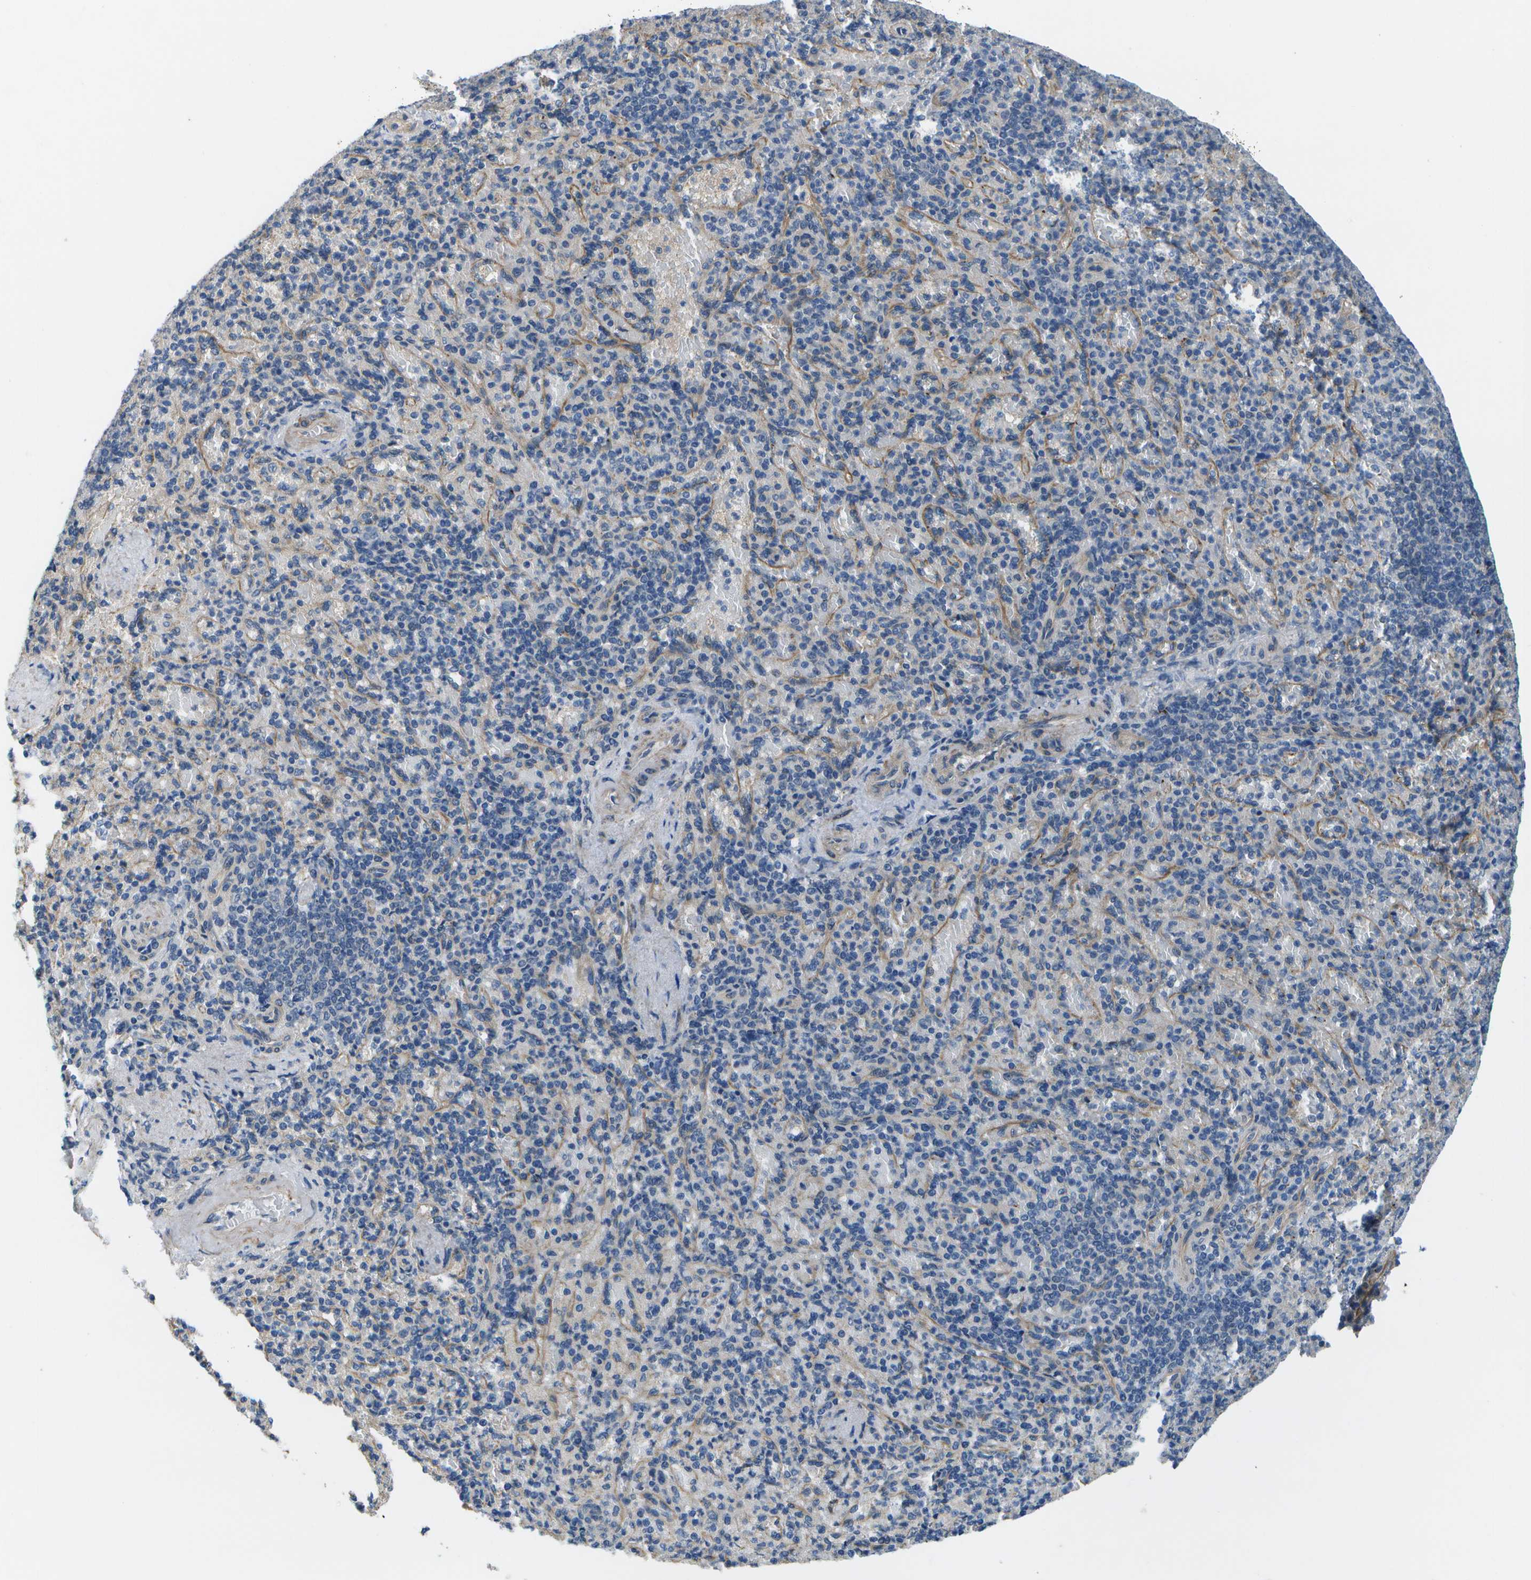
{"staining": {"intensity": "moderate", "quantity": "<25%", "location": "cytoplasmic/membranous"}, "tissue": "spleen", "cell_type": "Cells in red pulp", "image_type": "normal", "snomed": [{"axis": "morphology", "description": "Normal tissue, NOS"}, {"axis": "topography", "description": "Spleen"}], "caption": "Moderate cytoplasmic/membranous staining is present in approximately <25% of cells in red pulp in benign spleen.", "gene": "P3H1", "patient": {"sex": "female", "age": 74}}